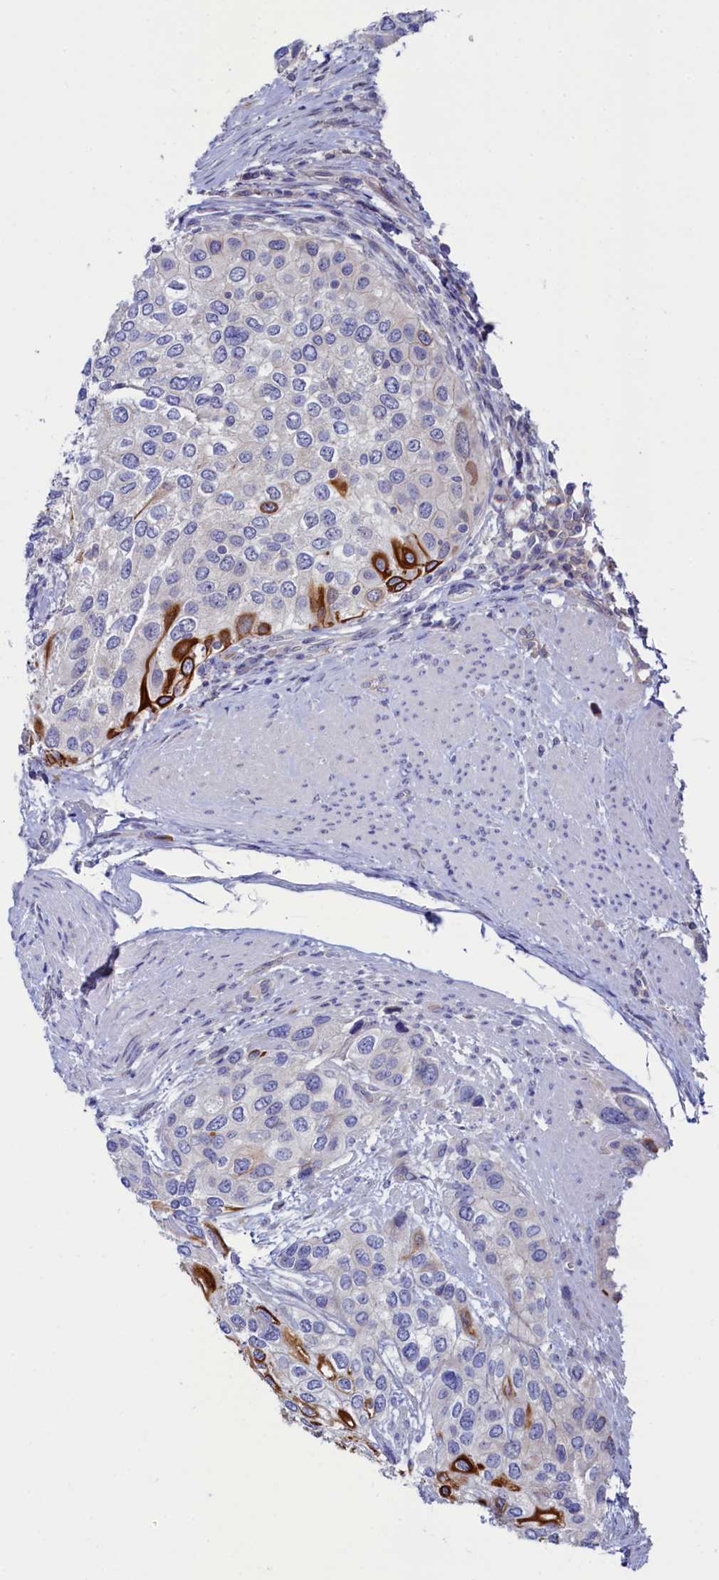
{"staining": {"intensity": "strong", "quantity": "<25%", "location": "cytoplasmic/membranous"}, "tissue": "urothelial cancer", "cell_type": "Tumor cells", "image_type": "cancer", "snomed": [{"axis": "morphology", "description": "Normal tissue, NOS"}, {"axis": "morphology", "description": "Urothelial carcinoma, High grade"}, {"axis": "topography", "description": "Vascular tissue"}, {"axis": "topography", "description": "Urinary bladder"}], "caption": "Human urothelial cancer stained for a protein (brown) exhibits strong cytoplasmic/membranous positive expression in approximately <25% of tumor cells.", "gene": "ASTE1", "patient": {"sex": "female", "age": 56}}